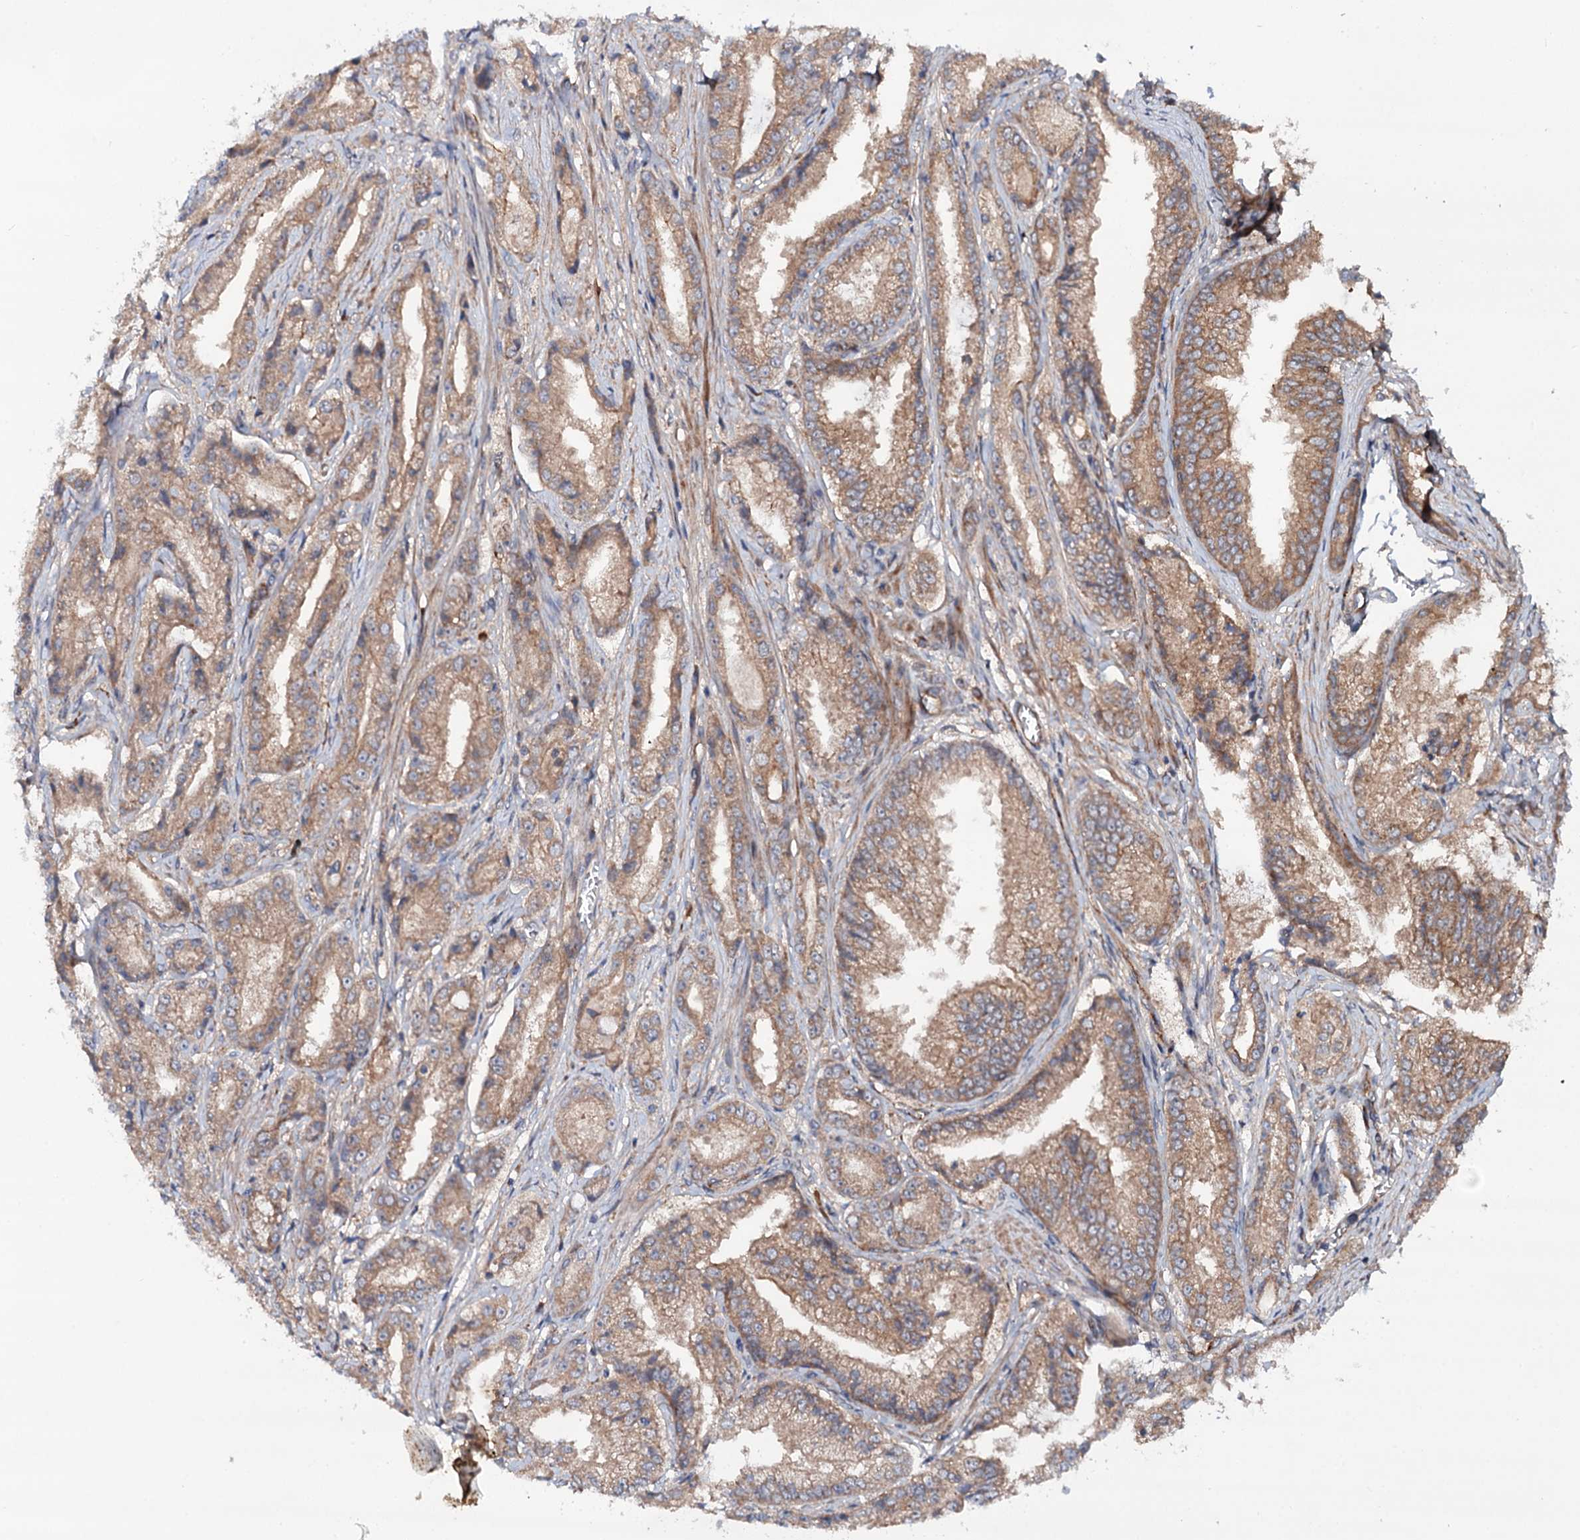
{"staining": {"intensity": "moderate", "quantity": ">75%", "location": "cytoplasmic/membranous"}, "tissue": "prostate cancer", "cell_type": "Tumor cells", "image_type": "cancer", "snomed": [{"axis": "morphology", "description": "Adenocarcinoma, High grade"}, {"axis": "topography", "description": "Prostate"}], "caption": "Prostate cancer (adenocarcinoma (high-grade)) stained with DAB (3,3'-diaminobenzidine) IHC exhibits medium levels of moderate cytoplasmic/membranous positivity in approximately >75% of tumor cells. (brown staining indicates protein expression, while blue staining denotes nuclei).", "gene": "ADGRG4", "patient": {"sex": "male", "age": 72}}